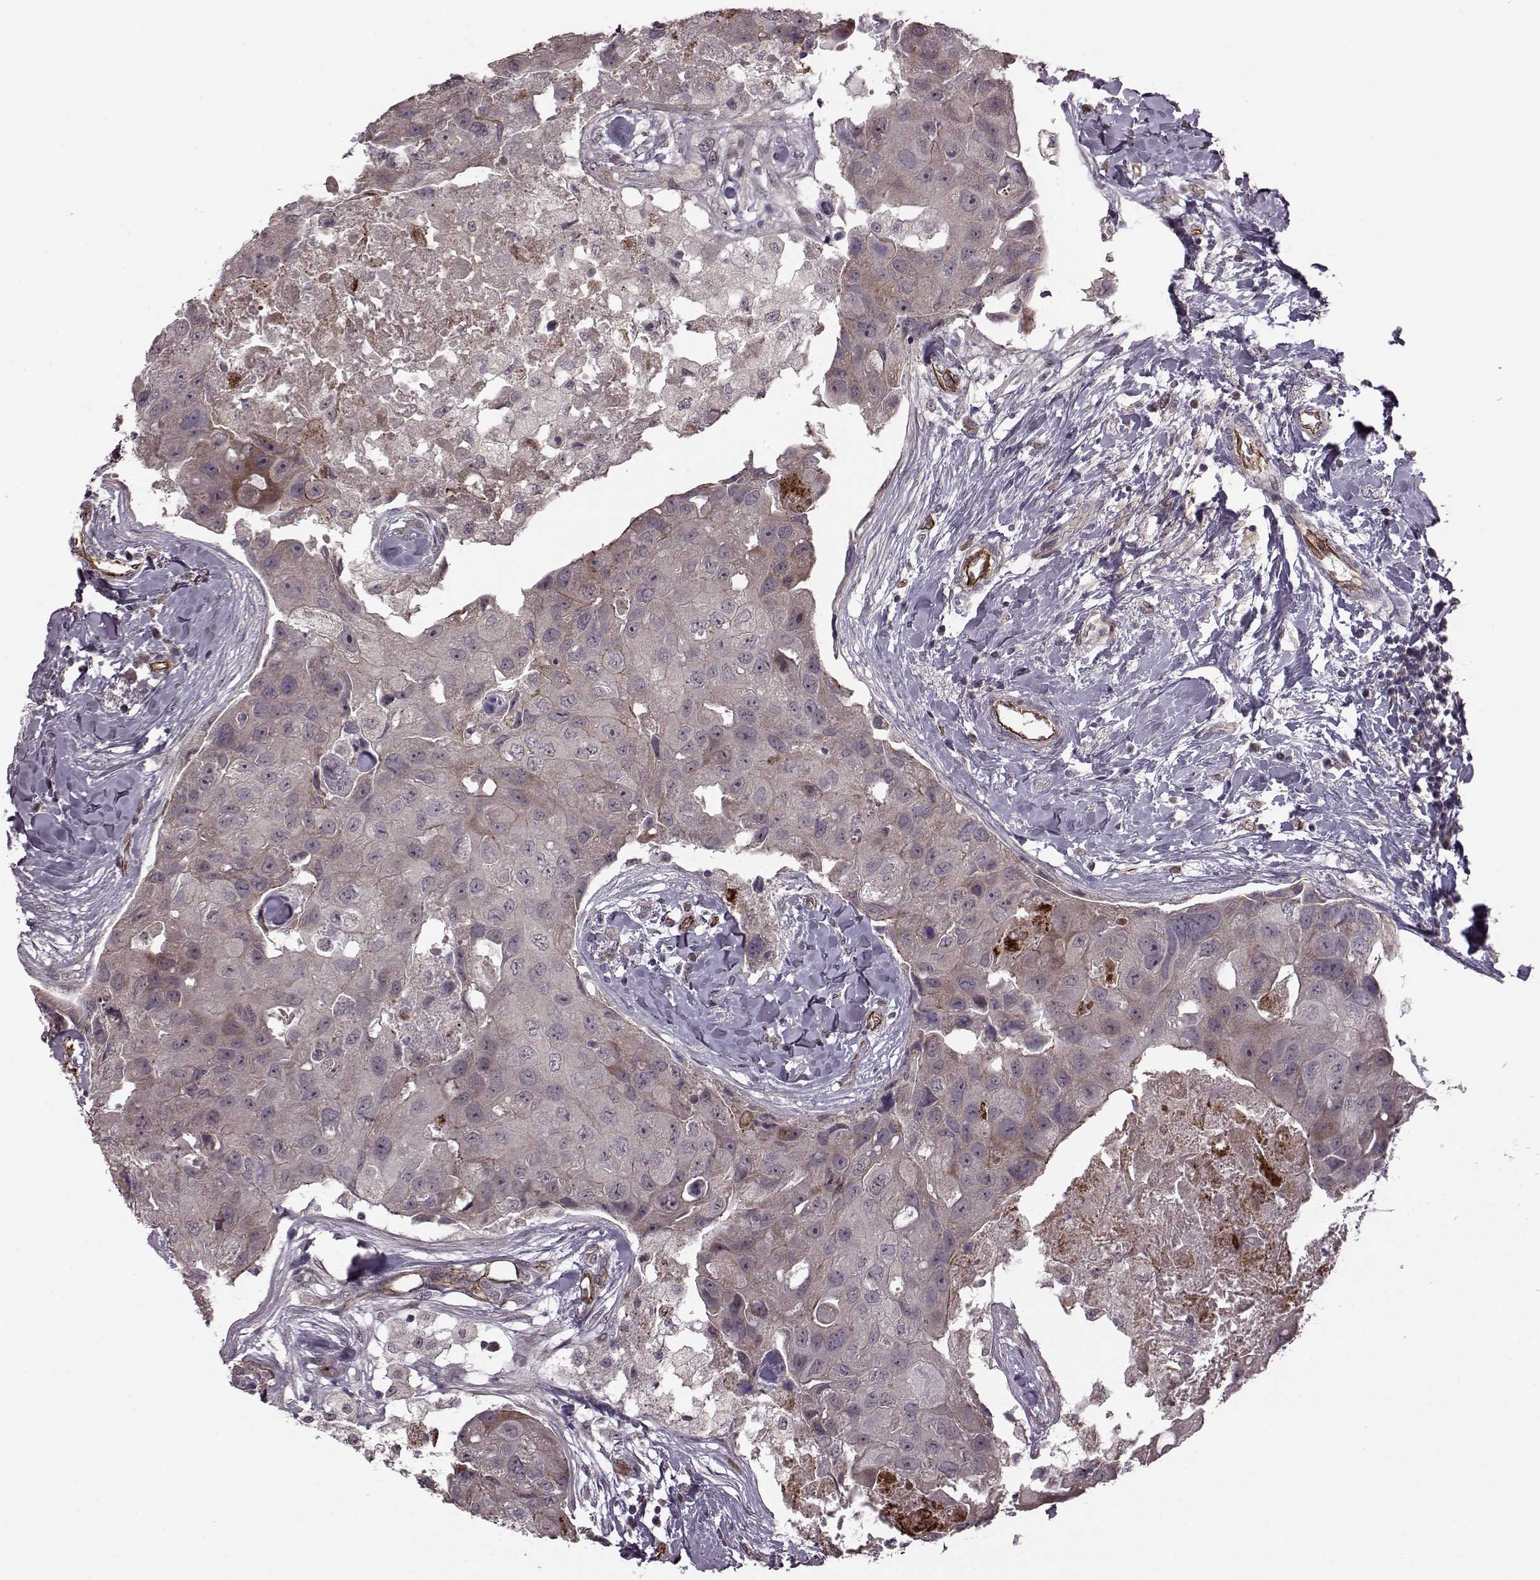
{"staining": {"intensity": "moderate", "quantity": "<25%", "location": "cytoplasmic/membranous"}, "tissue": "breast cancer", "cell_type": "Tumor cells", "image_type": "cancer", "snomed": [{"axis": "morphology", "description": "Duct carcinoma"}, {"axis": "topography", "description": "Breast"}], "caption": "Breast cancer was stained to show a protein in brown. There is low levels of moderate cytoplasmic/membranous positivity in about <25% of tumor cells. The staining was performed using DAB, with brown indicating positive protein expression. Nuclei are stained blue with hematoxylin.", "gene": "SYNPO", "patient": {"sex": "female", "age": 43}}